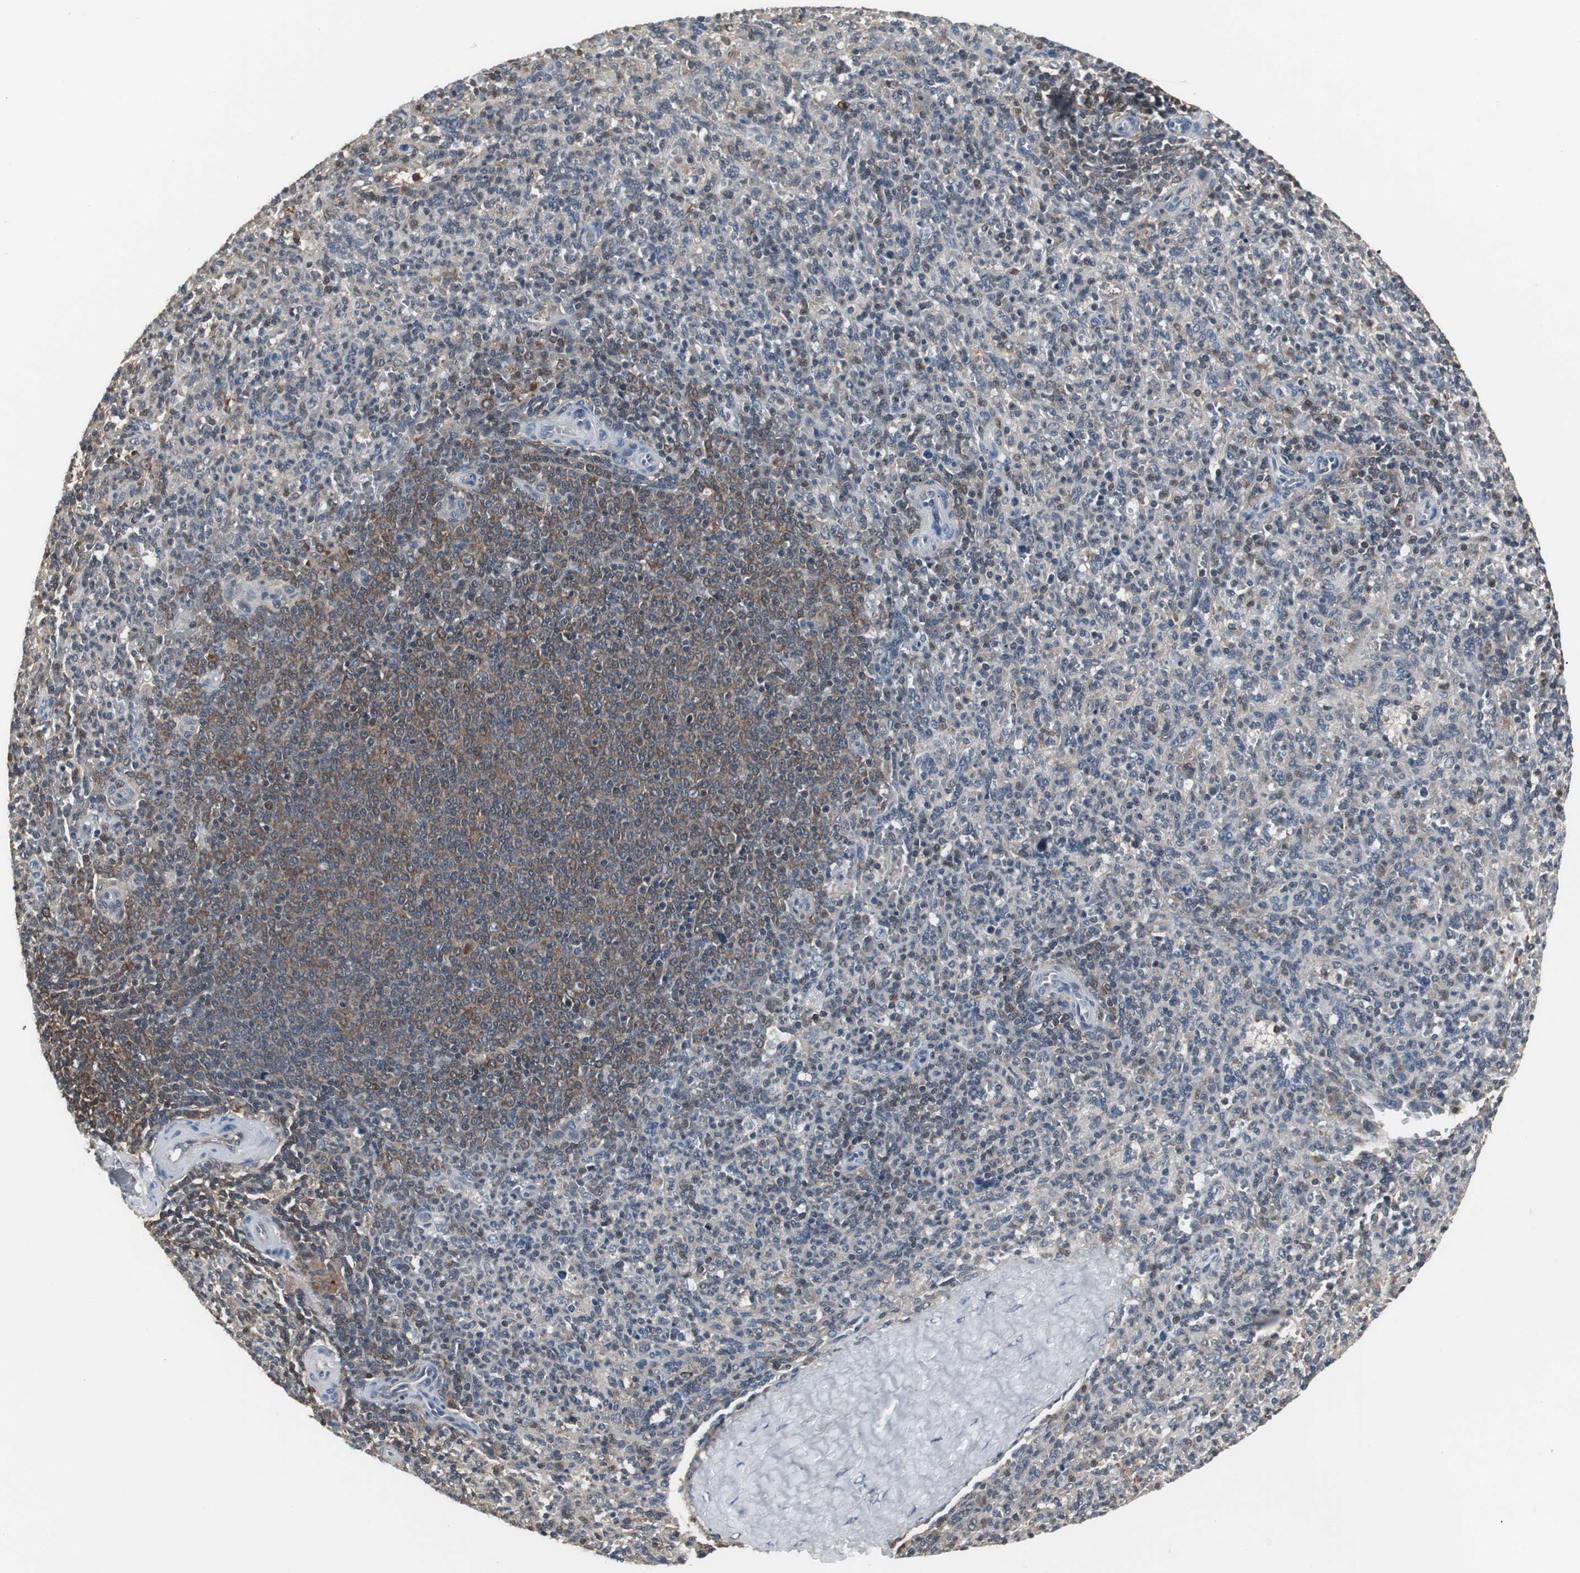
{"staining": {"intensity": "weak", "quantity": "25%-75%", "location": "cytoplasmic/membranous"}, "tissue": "spleen", "cell_type": "Cells in red pulp", "image_type": "normal", "snomed": [{"axis": "morphology", "description": "Normal tissue, NOS"}, {"axis": "topography", "description": "Spleen"}], "caption": "Immunohistochemistry (IHC) histopathology image of normal spleen: human spleen stained using immunohistochemistry exhibits low levels of weak protein expression localized specifically in the cytoplasmic/membranous of cells in red pulp, appearing as a cytoplasmic/membranous brown color.", "gene": "ZSCAN22", "patient": {"sex": "male", "age": 36}}